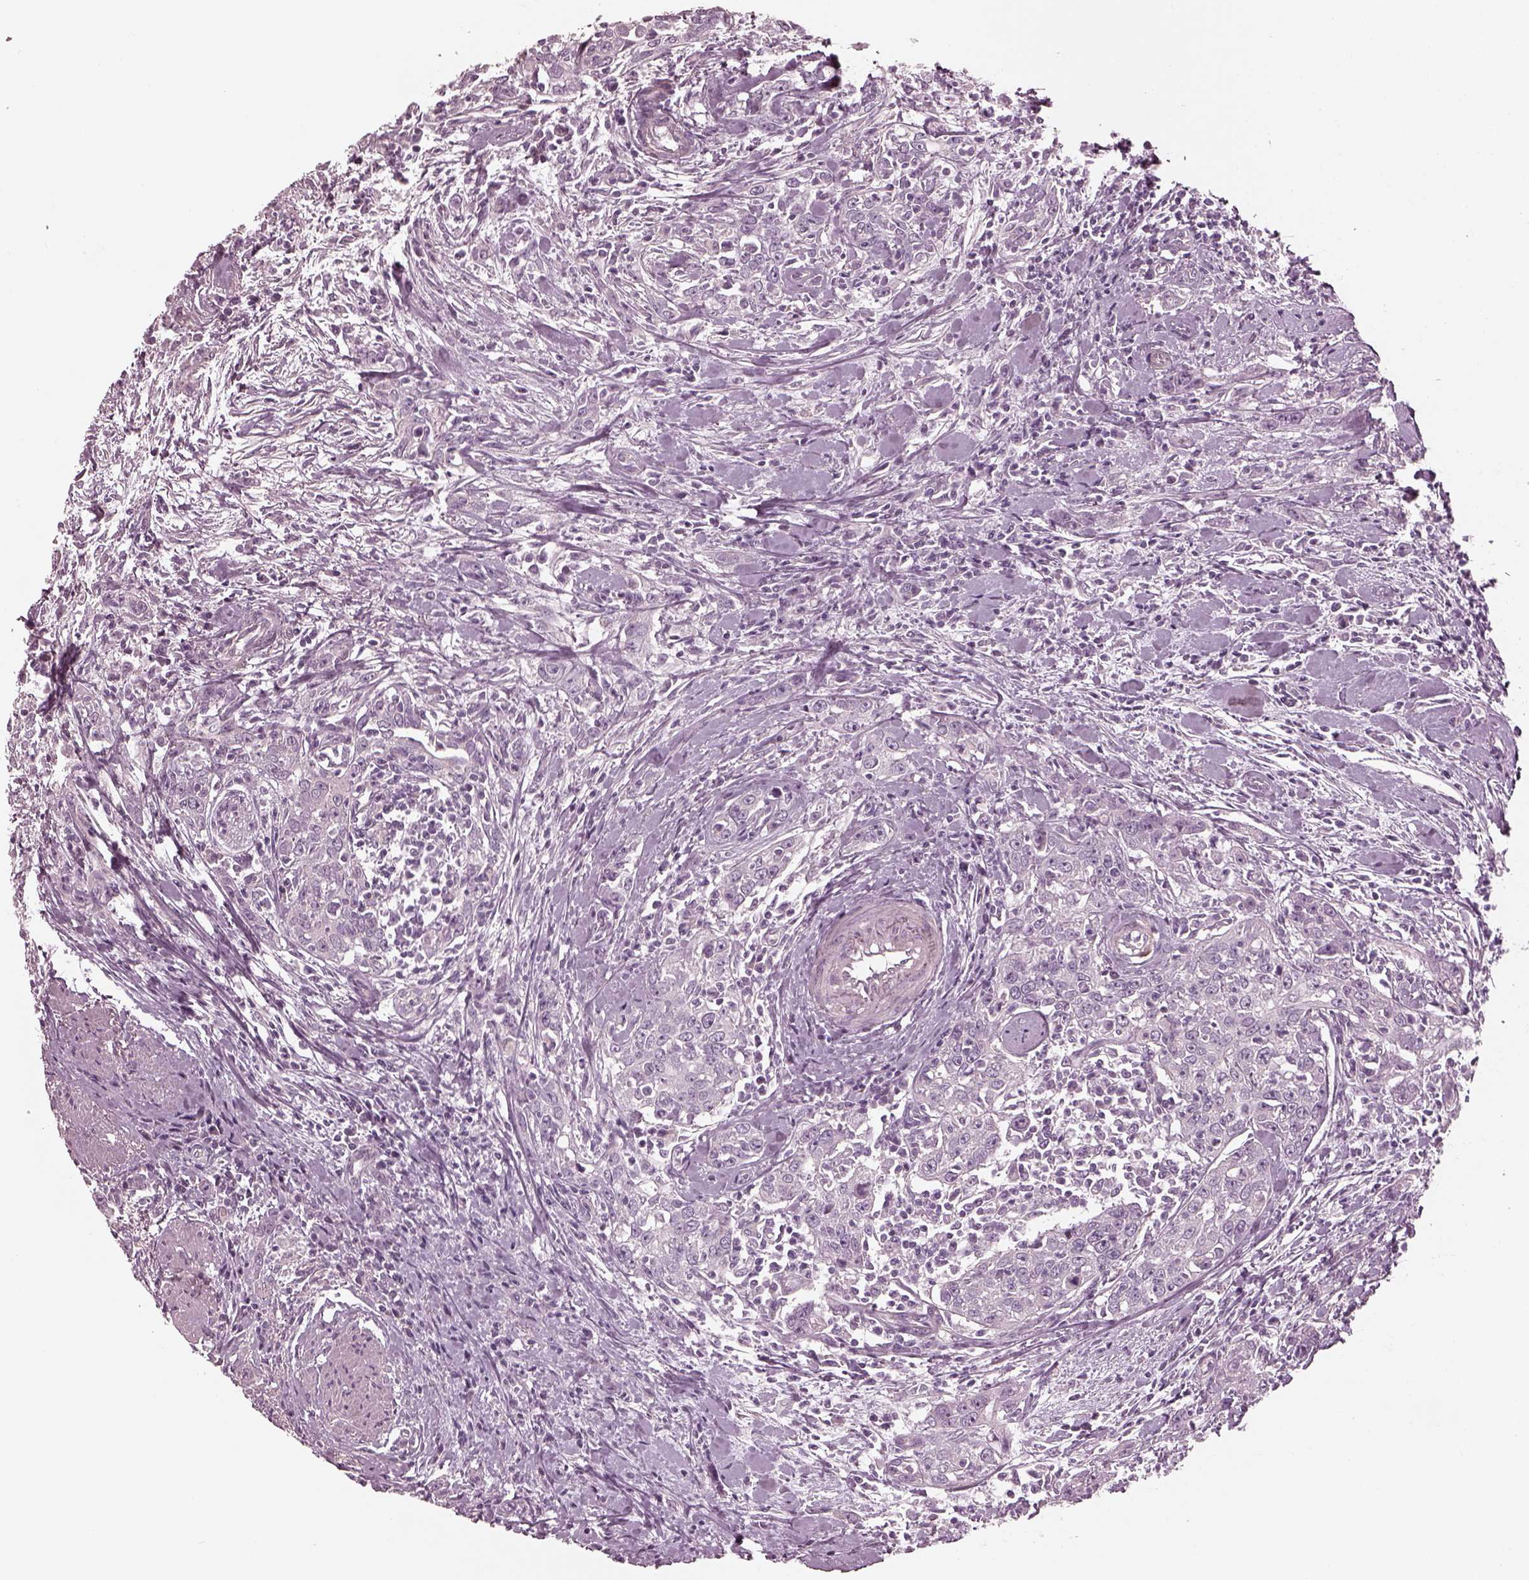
{"staining": {"intensity": "negative", "quantity": "none", "location": "none"}, "tissue": "urothelial cancer", "cell_type": "Tumor cells", "image_type": "cancer", "snomed": [{"axis": "morphology", "description": "Urothelial carcinoma, High grade"}, {"axis": "topography", "description": "Urinary bladder"}], "caption": "DAB (3,3'-diaminobenzidine) immunohistochemical staining of human urothelial carcinoma (high-grade) displays no significant staining in tumor cells.", "gene": "KIF6", "patient": {"sex": "male", "age": 83}}